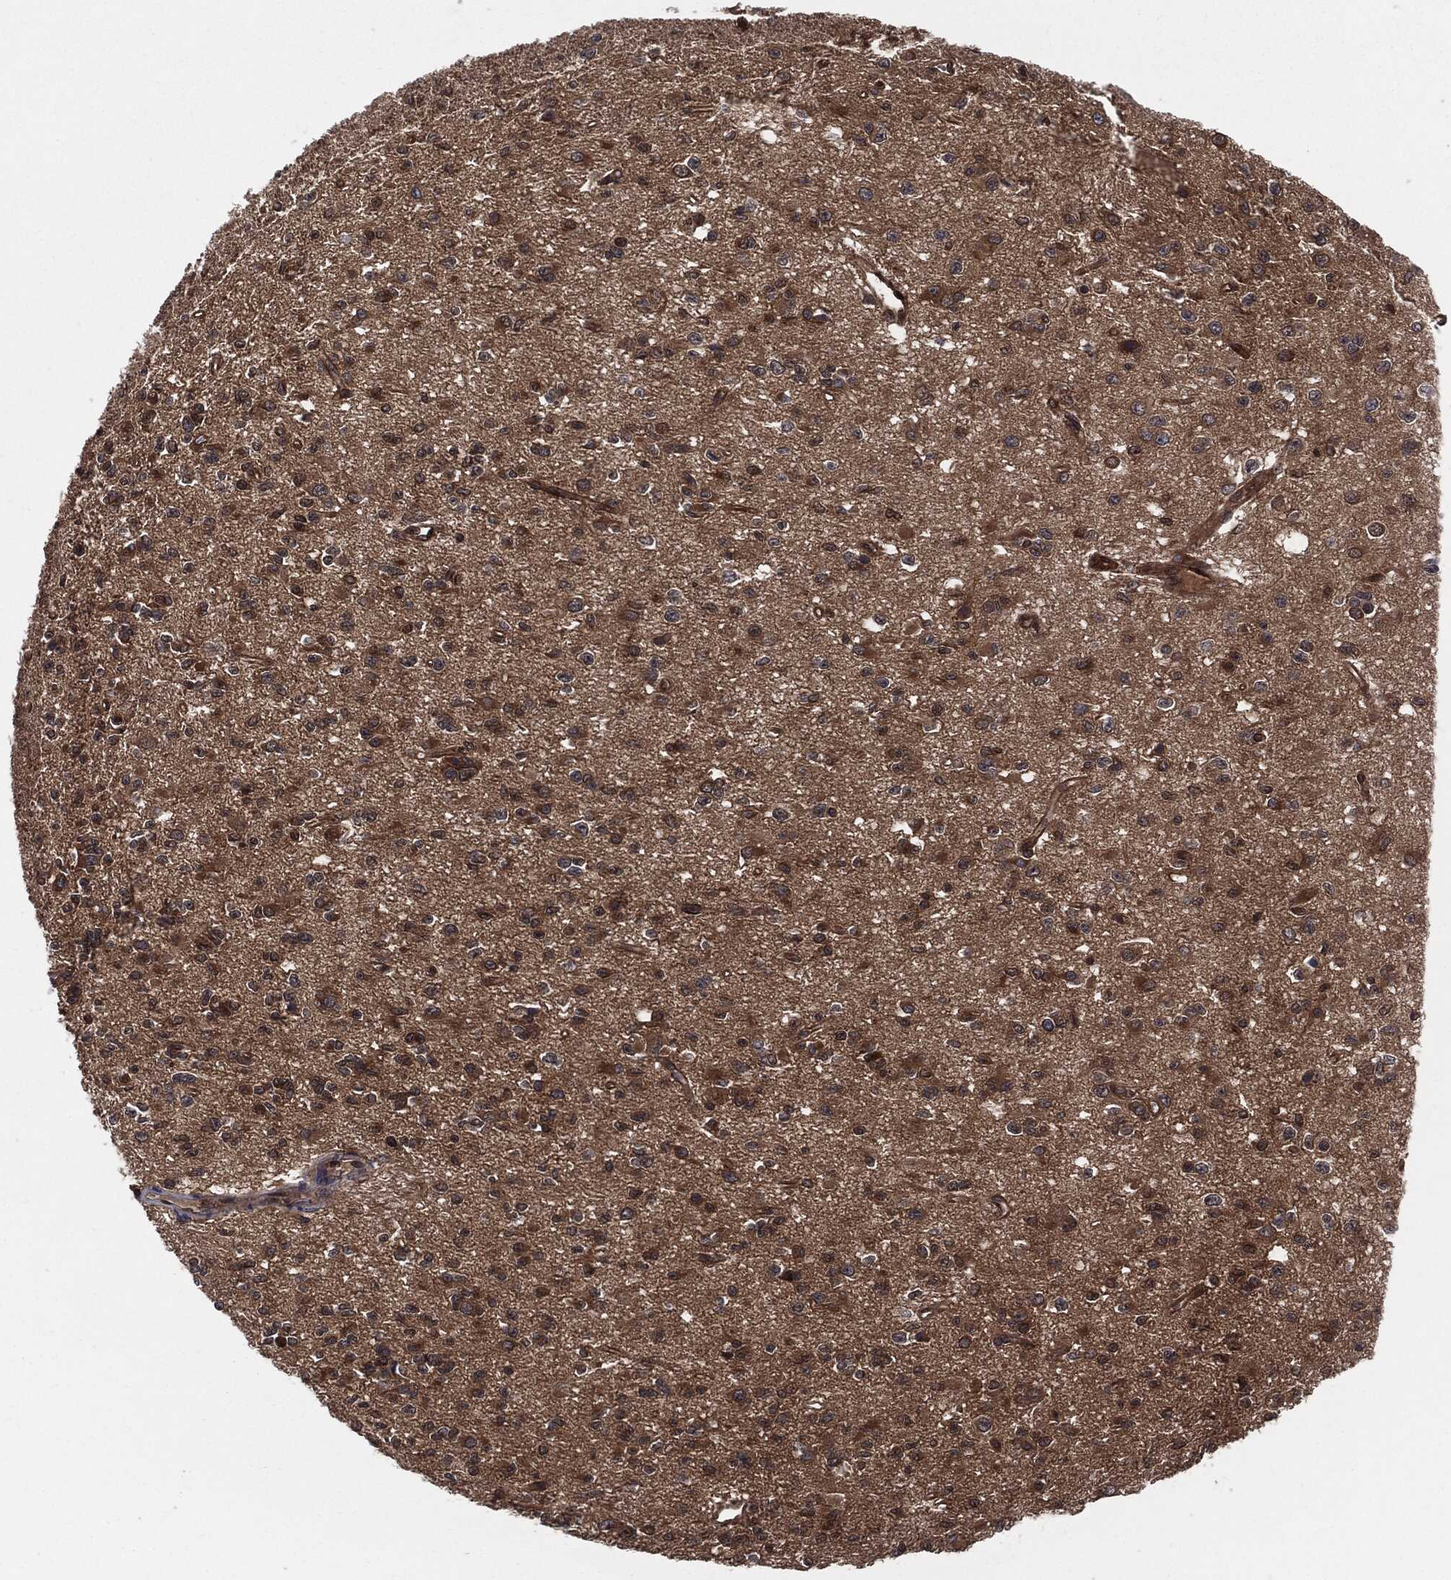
{"staining": {"intensity": "negative", "quantity": "none", "location": "none"}, "tissue": "glioma", "cell_type": "Tumor cells", "image_type": "cancer", "snomed": [{"axis": "morphology", "description": "Glioma, malignant, Low grade"}, {"axis": "topography", "description": "Brain"}], "caption": "Immunohistochemical staining of glioma reveals no significant positivity in tumor cells.", "gene": "XPNPEP1", "patient": {"sex": "female", "age": 45}}